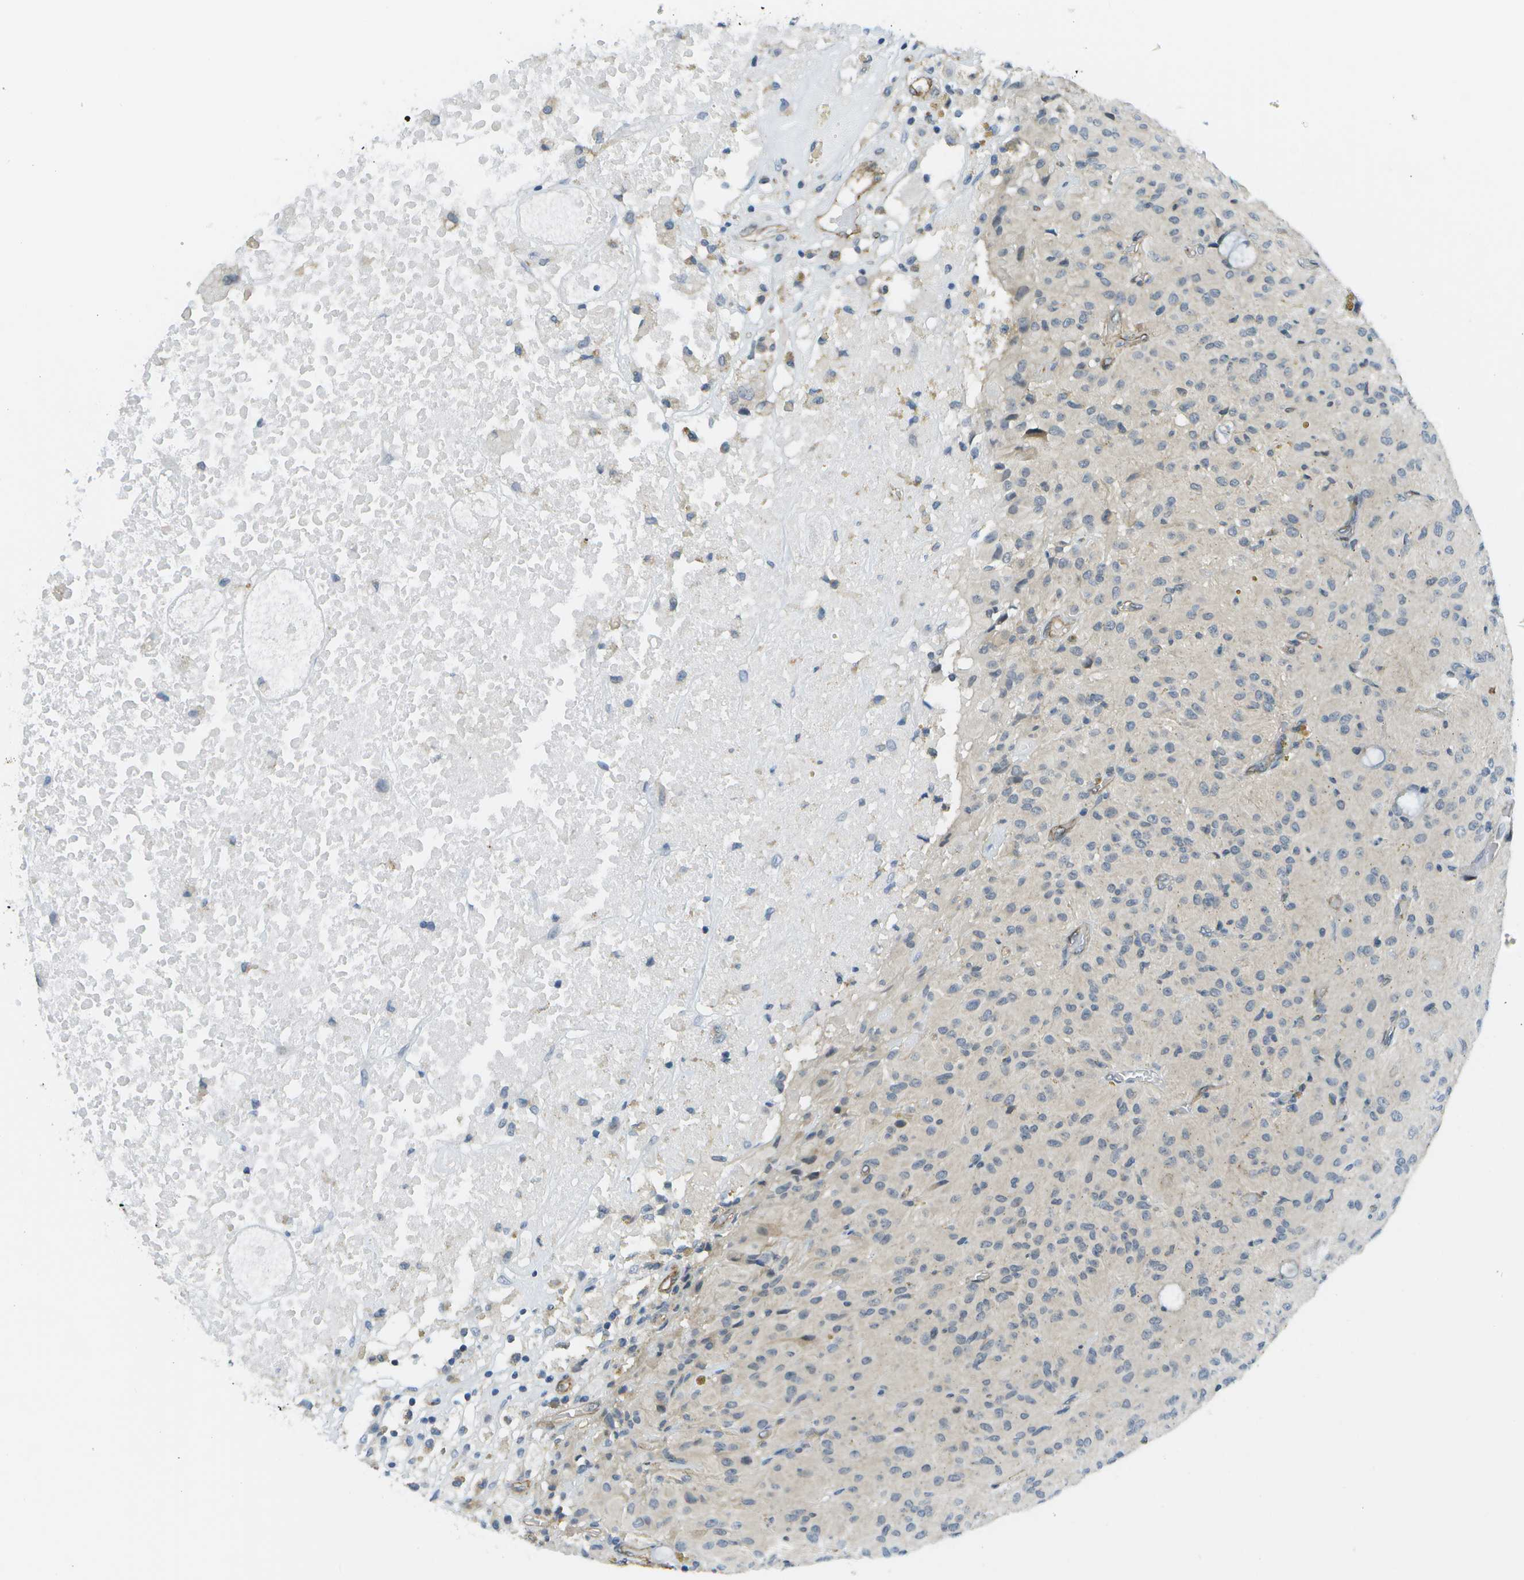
{"staining": {"intensity": "negative", "quantity": "none", "location": "none"}, "tissue": "glioma", "cell_type": "Tumor cells", "image_type": "cancer", "snomed": [{"axis": "morphology", "description": "Glioma, malignant, High grade"}, {"axis": "topography", "description": "Brain"}], "caption": "IHC of human glioma reveals no expression in tumor cells. (DAB (3,3'-diaminobenzidine) IHC visualized using brightfield microscopy, high magnification).", "gene": "KIAA0040", "patient": {"sex": "female", "age": 59}}